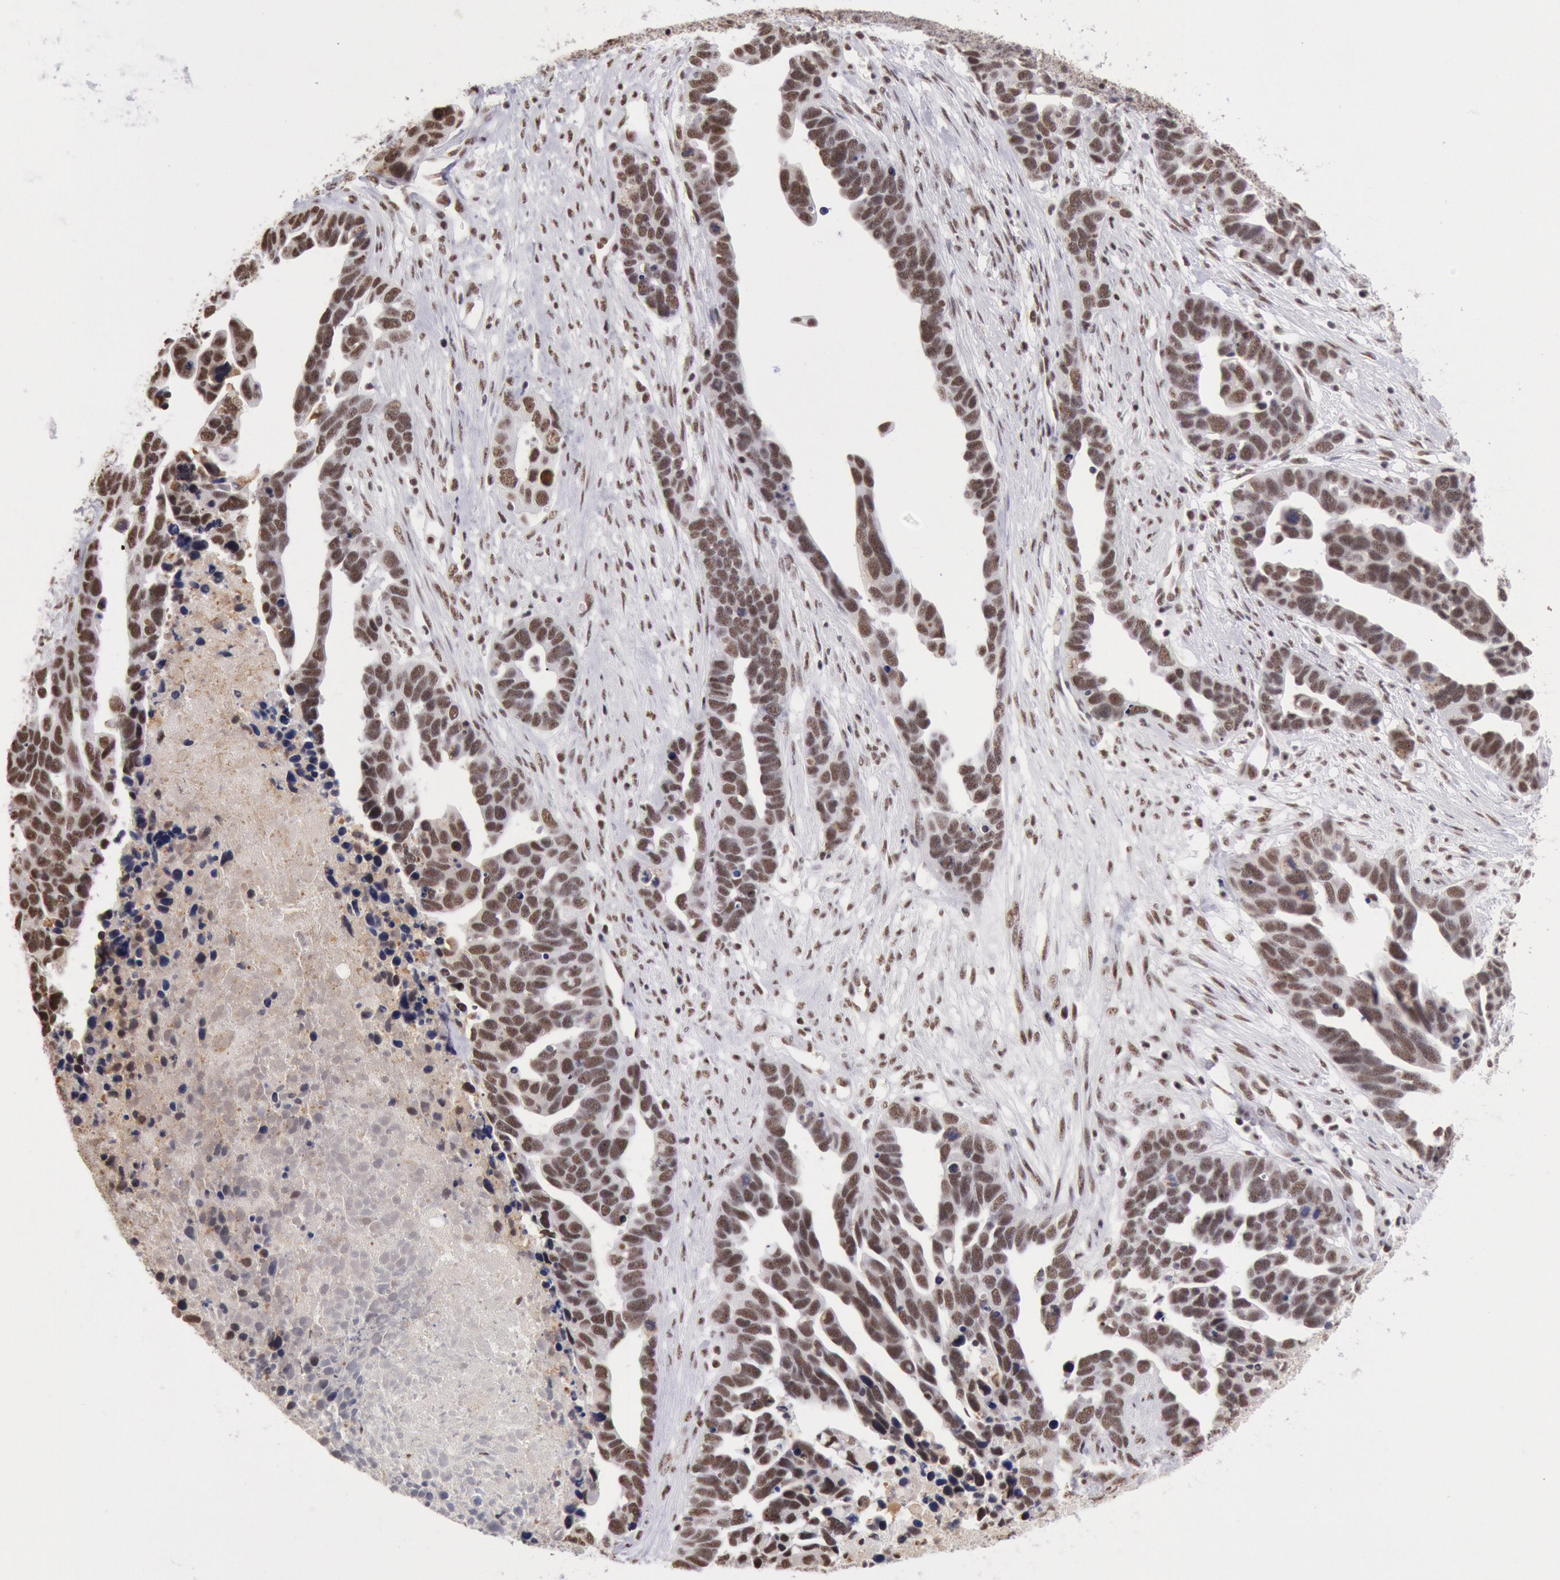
{"staining": {"intensity": "moderate", "quantity": ">75%", "location": "nuclear"}, "tissue": "ovarian cancer", "cell_type": "Tumor cells", "image_type": "cancer", "snomed": [{"axis": "morphology", "description": "Cystadenocarcinoma, serous, NOS"}, {"axis": "topography", "description": "Ovary"}], "caption": "A high-resolution histopathology image shows IHC staining of ovarian cancer, which shows moderate nuclear positivity in about >75% of tumor cells.", "gene": "SNRPD3", "patient": {"sex": "female", "age": 54}}